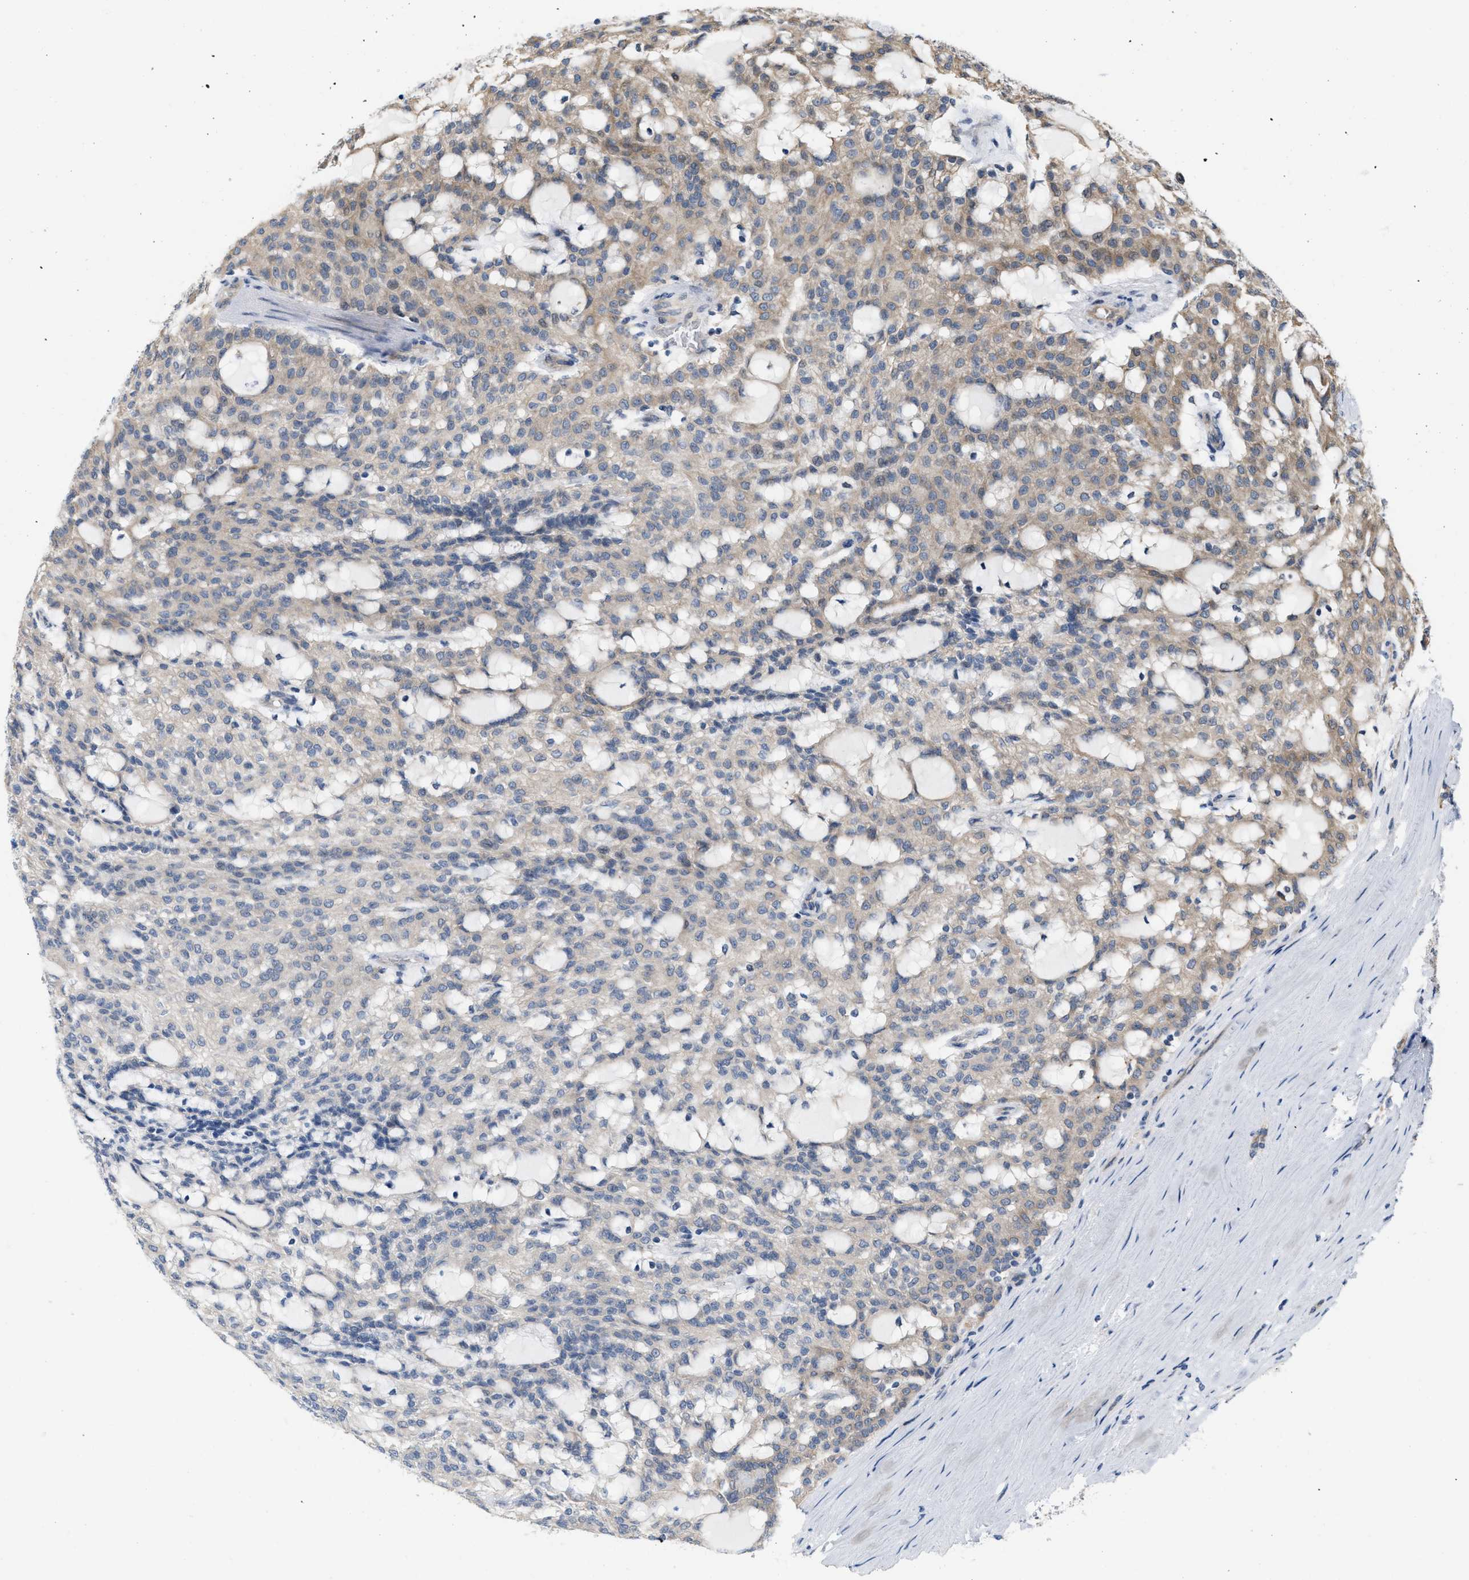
{"staining": {"intensity": "weak", "quantity": ">75%", "location": "cytoplasmic/membranous"}, "tissue": "renal cancer", "cell_type": "Tumor cells", "image_type": "cancer", "snomed": [{"axis": "morphology", "description": "Adenocarcinoma, NOS"}, {"axis": "topography", "description": "Kidney"}], "caption": "Immunohistochemistry image of neoplastic tissue: renal adenocarcinoma stained using immunohistochemistry shows low levels of weak protein expression localized specifically in the cytoplasmic/membranous of tumor cells, appearing as a cytoplasmic/membranous brown color.", "gene": "CSNK1A1", "patient": {"sex": "male", "age": 63}}